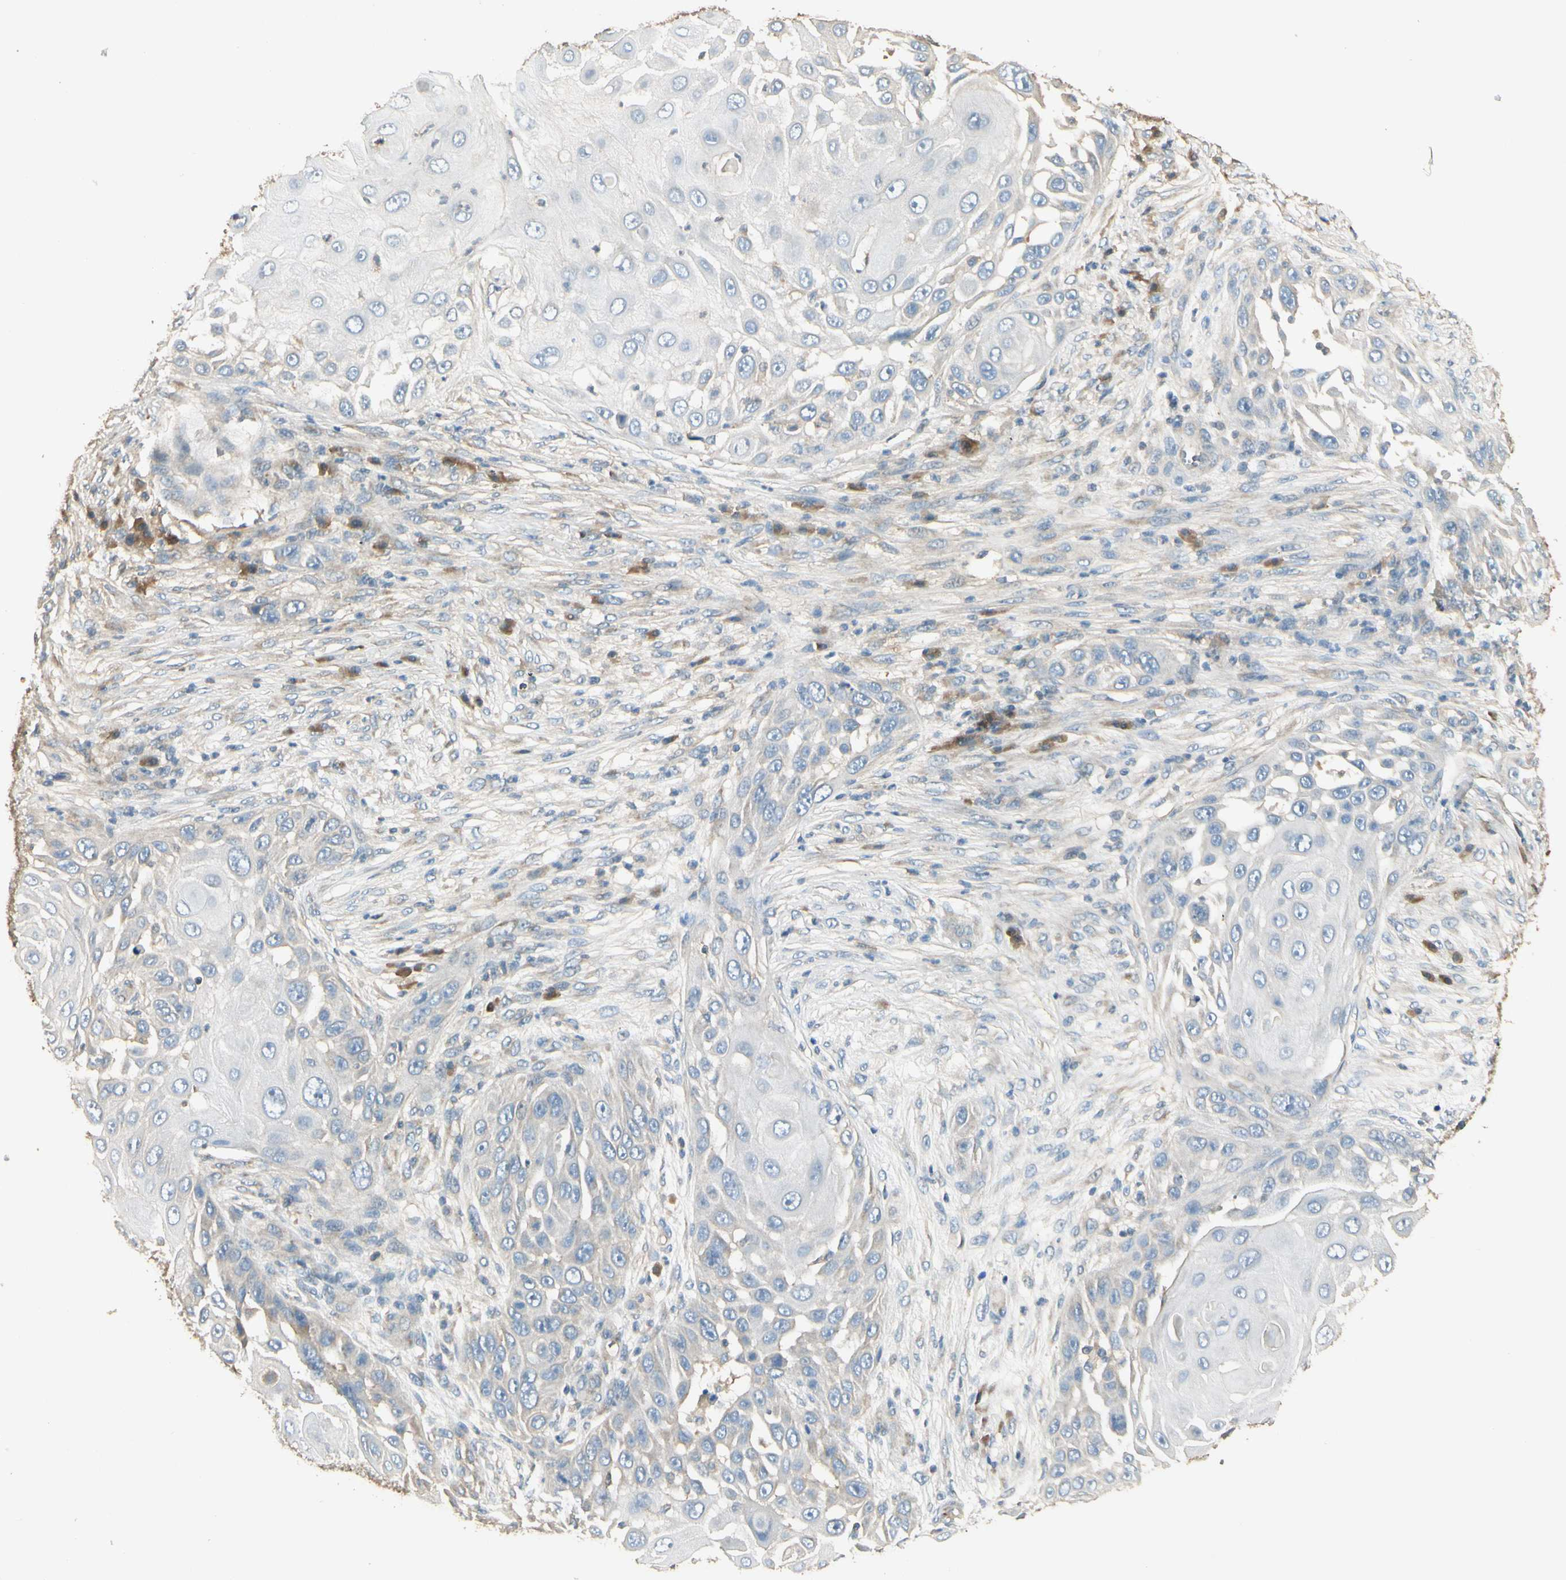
{"staining": {"intensity": "negative", "quantity": "none", "location": "none"}, "tissue": "skin cancer", "cell_type": "Tumor cells", "image_type": "cancer", "snomed": [{"axis": "morphology", "description": "Squamous cell carcinoma, NOS"}, {"axis": "topography", "description": "Skin"}], "caption": "This is a histopathology image of immunohistochemistry (IHC) staining of skin cancer (squamous cell carcinoma), which shows no expression in tumor cells.", "gene": "PLXNA1", "patient": {"sex": "female", "age": 44}}